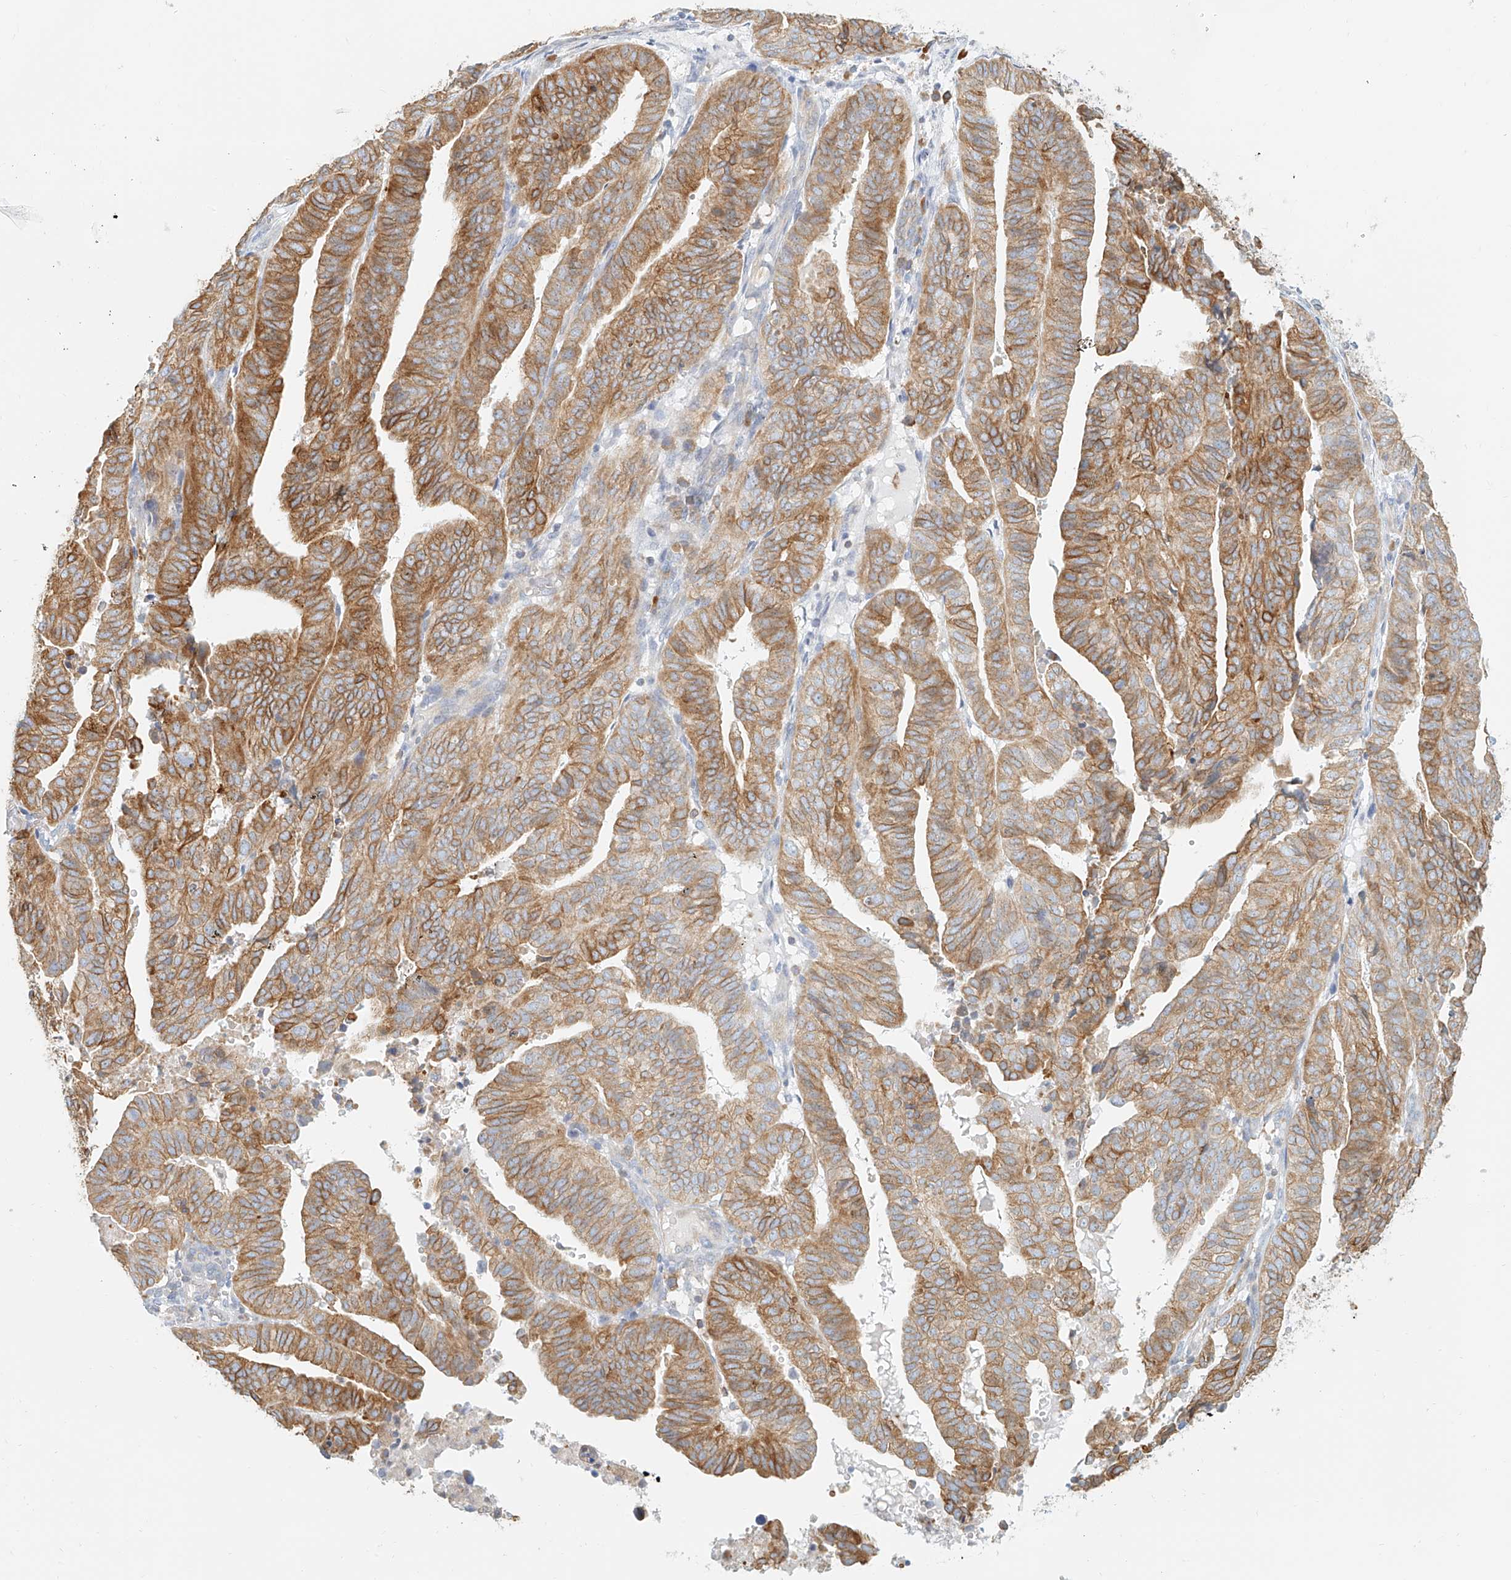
{"staining": {"intensity": "moderate", "quantity": ">75%", "location": "cytoplasmic/membranous"}, "tissue": "endometrial cancer", "cell_type": "Tumor cells", "image_type": "cancer", "snomed": [{"axis": "morphology", "description": "Adenocarcinoma, NOS"}, {"axis": "topography", "description": "Uterus"}], "caption": "Moderate cytoplasmic/membranous expression is present in approximately >75% of tumor cells in adenocarcinoma (endometrial). (DAB (3,3'-diaminobenzidine) IHC, brown staining for protein, blue staining for nuclei).", "gene": "DHRS7", "patient": {"sex": "female", "age": 77}}